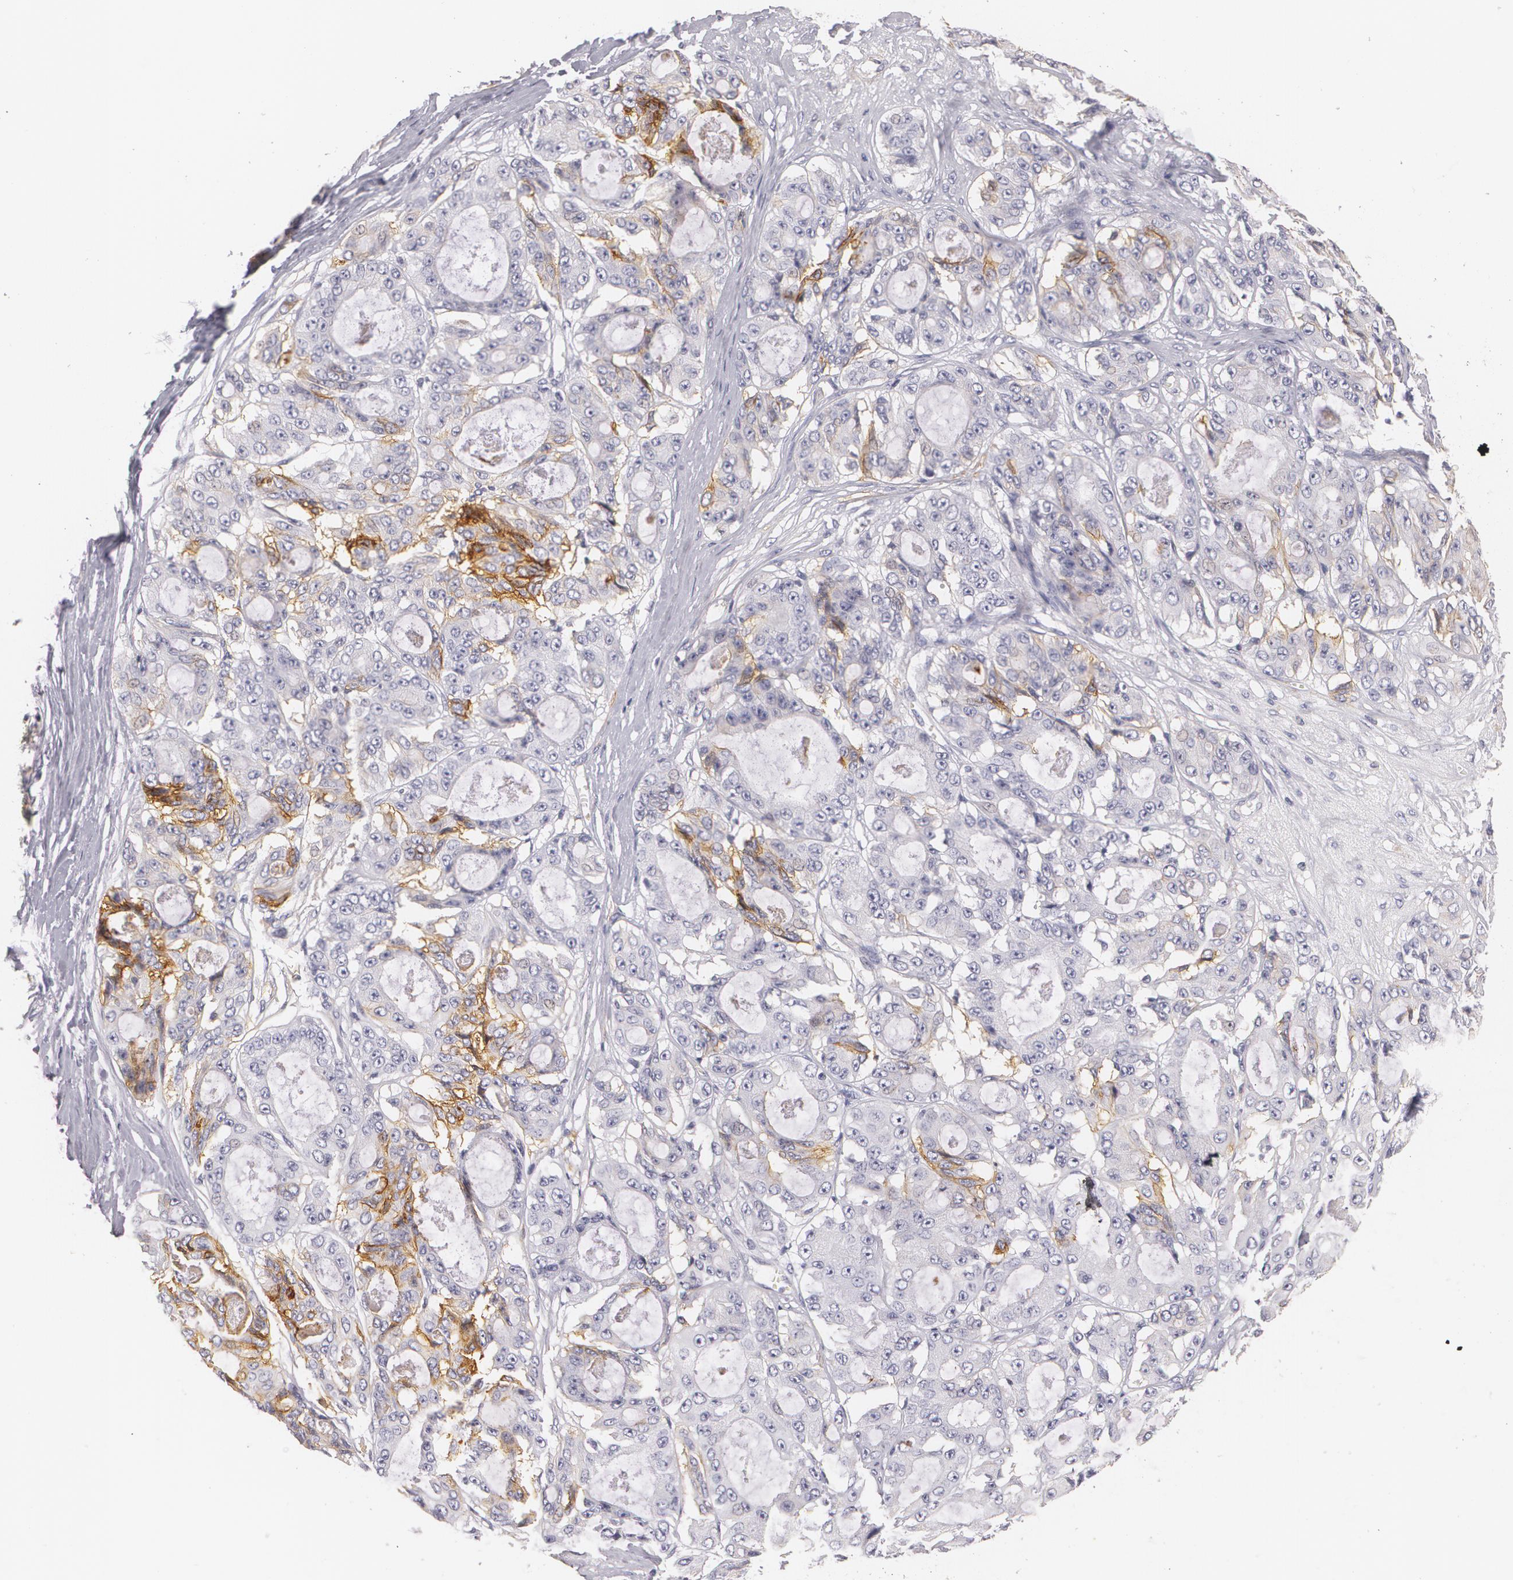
{"staining": {"intensity": "negative", "quantity": "none", "location": "none"}, "tissue": "ovarian cancer", "cell_type": "Tumor cells", "image_type": "cancer", "snomed": [{"axis": "morphology", "description": "Carcinoma, endometroid"}, {"axis": "topography", "description": "Ovary"}], "caption": "Immunohistochemical staining of endometroid carcinoma (ovarian) demonstrates no significant staining in tumor cells.", "gene": "NGFR", "patient": {"sex": "female", "age": 61}}